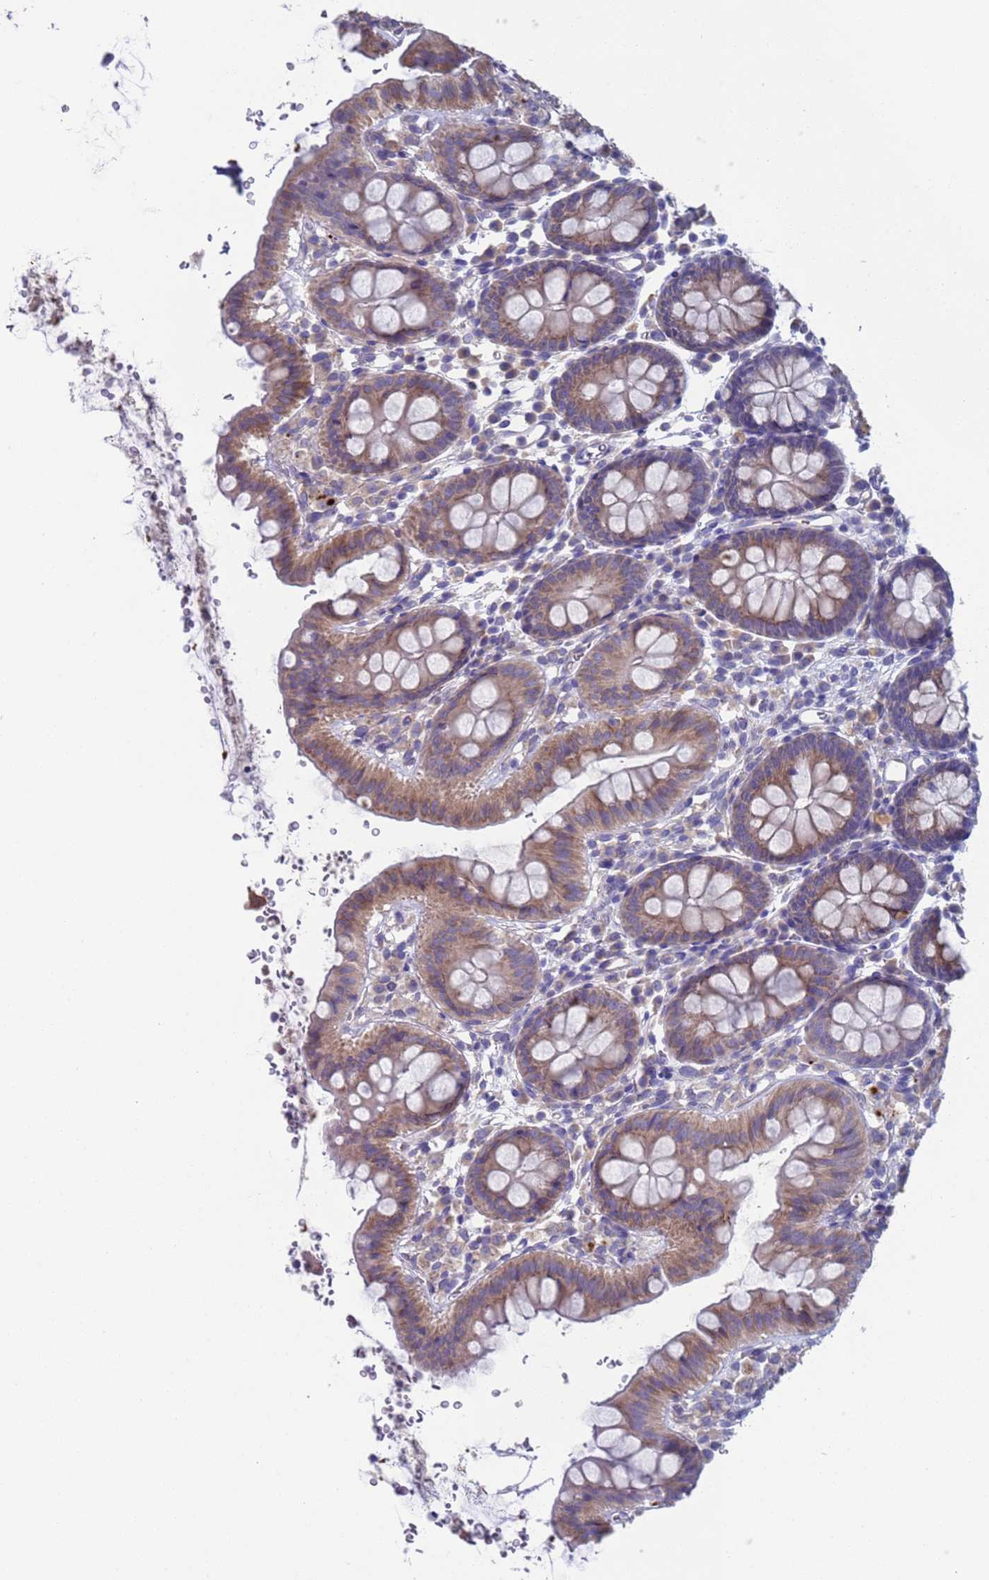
{"staining": {"intensity": "negative", "quantity": "none", "location": "none"}, "tissue": "colon", "cell_type": "Endothelial cells", "image_type": "normal", "snomed": [{"axis": "morphology", "description": "Normal tissue, NOS"}, {"axis": "topography", "description": "Colon"}], "caption": "The micrograph displays no staining of endothelial cells in benign colon. Nuclei are stained in blue.", "gene": "PET117", "patient": {"sex": "male", "age": 75}}